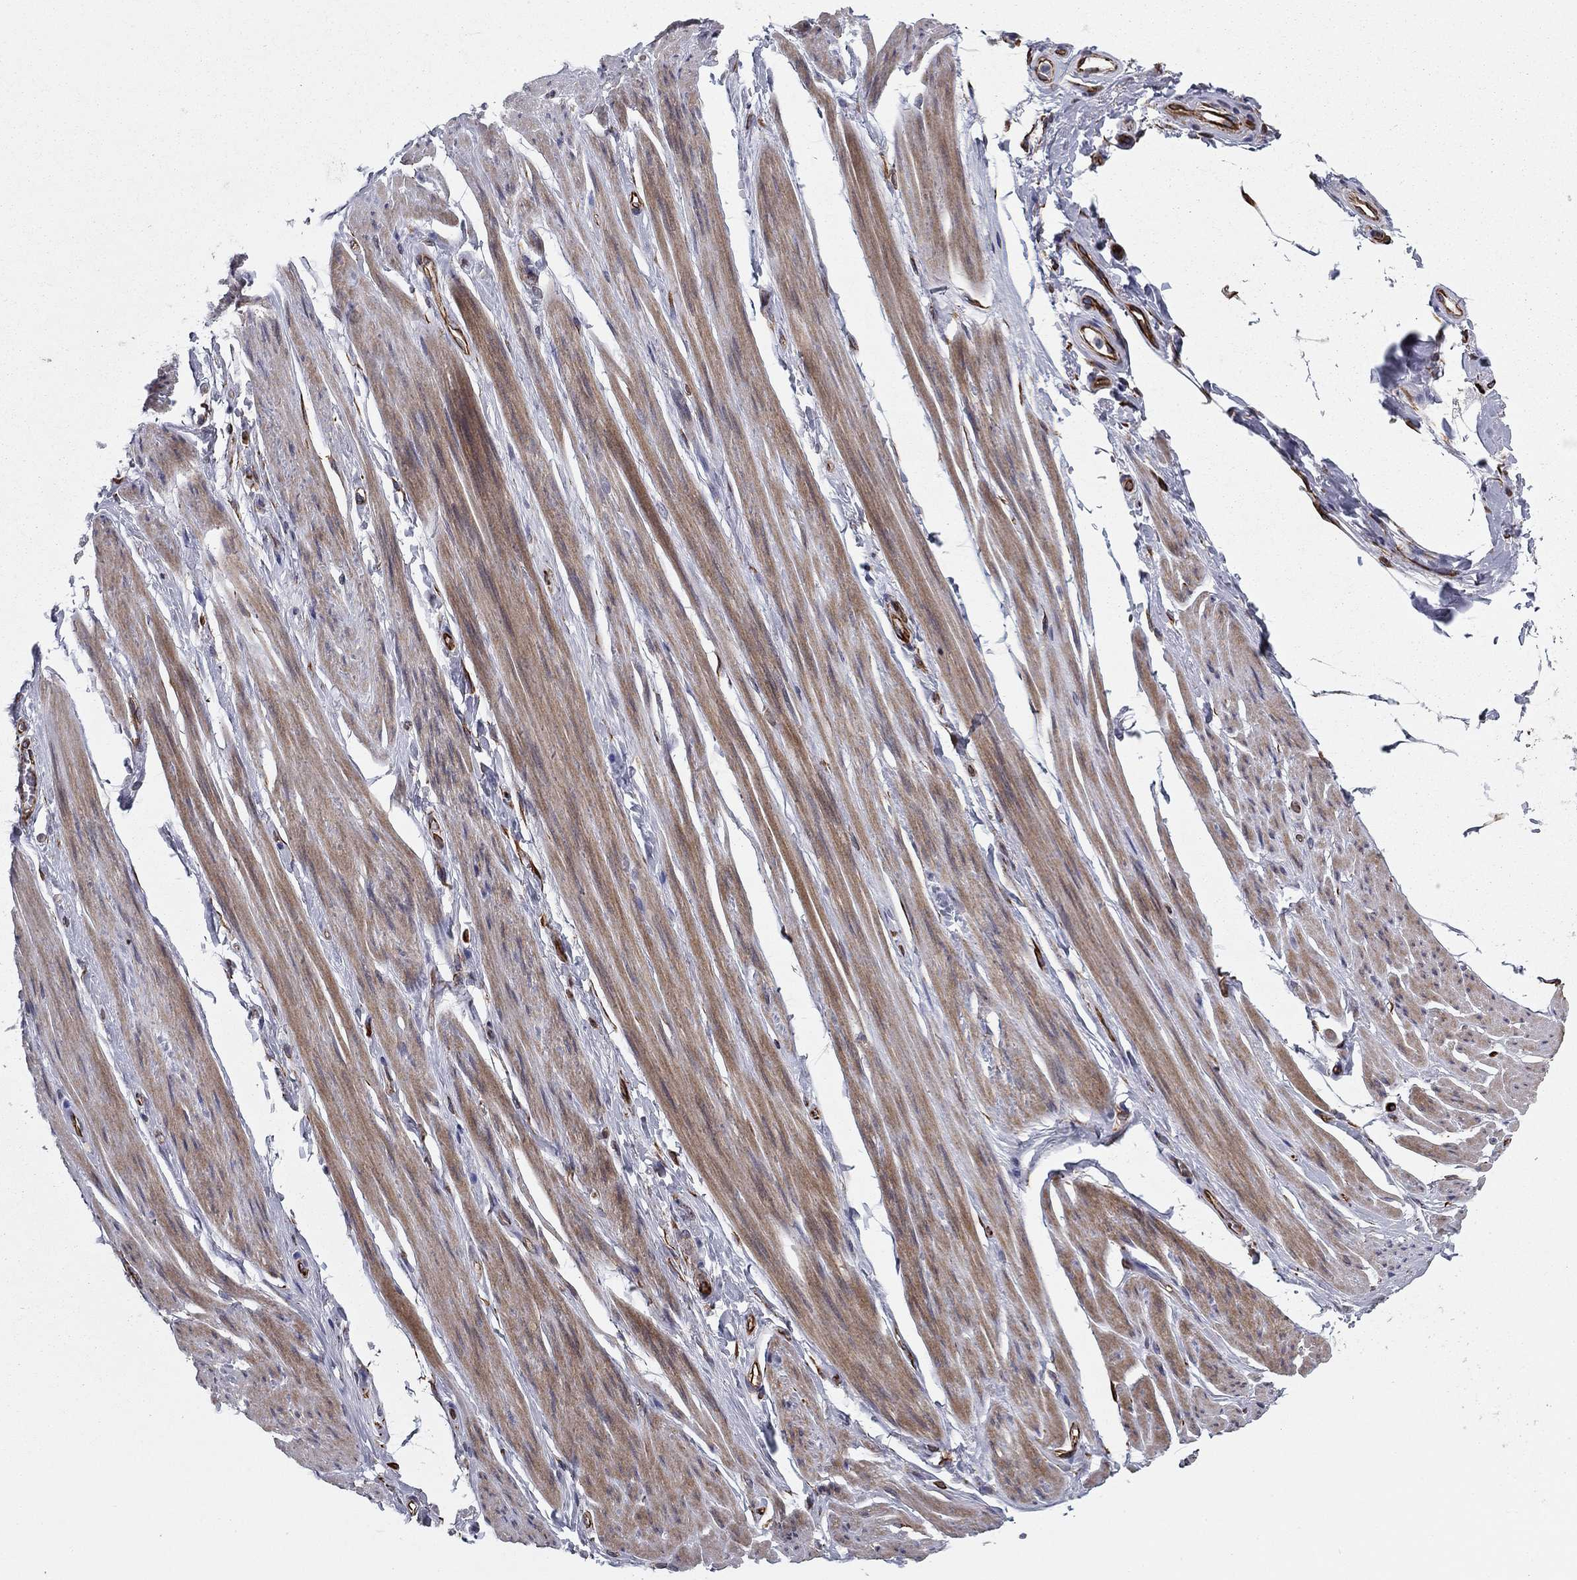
{"staining": {"intensity": "moderate", "quantity": "<25%", "location": "cytoplasmic/membranous"}, "tissue": "skeletal muscle", "cell_type": "Myocytes", "image_type": "normal", "snomed": [{"axis": "morphology", "description": "Normal tissue, NOS"}, {"axis": "topography", "description": "Skeletal muscle"}, {"axis": "topography", "description": "Anal"}, {"axis": "topography", "description": "Peripheral nerve tissue"}], "caption": "Immunohistochemical staining of unremarkable human skeletal muscle displays low levels of moderate cytoplasmic/membranous expression in about <25% of myocytes.", "gene": "CLSTN1", "patient": {"sex": "male", "age": 53}}